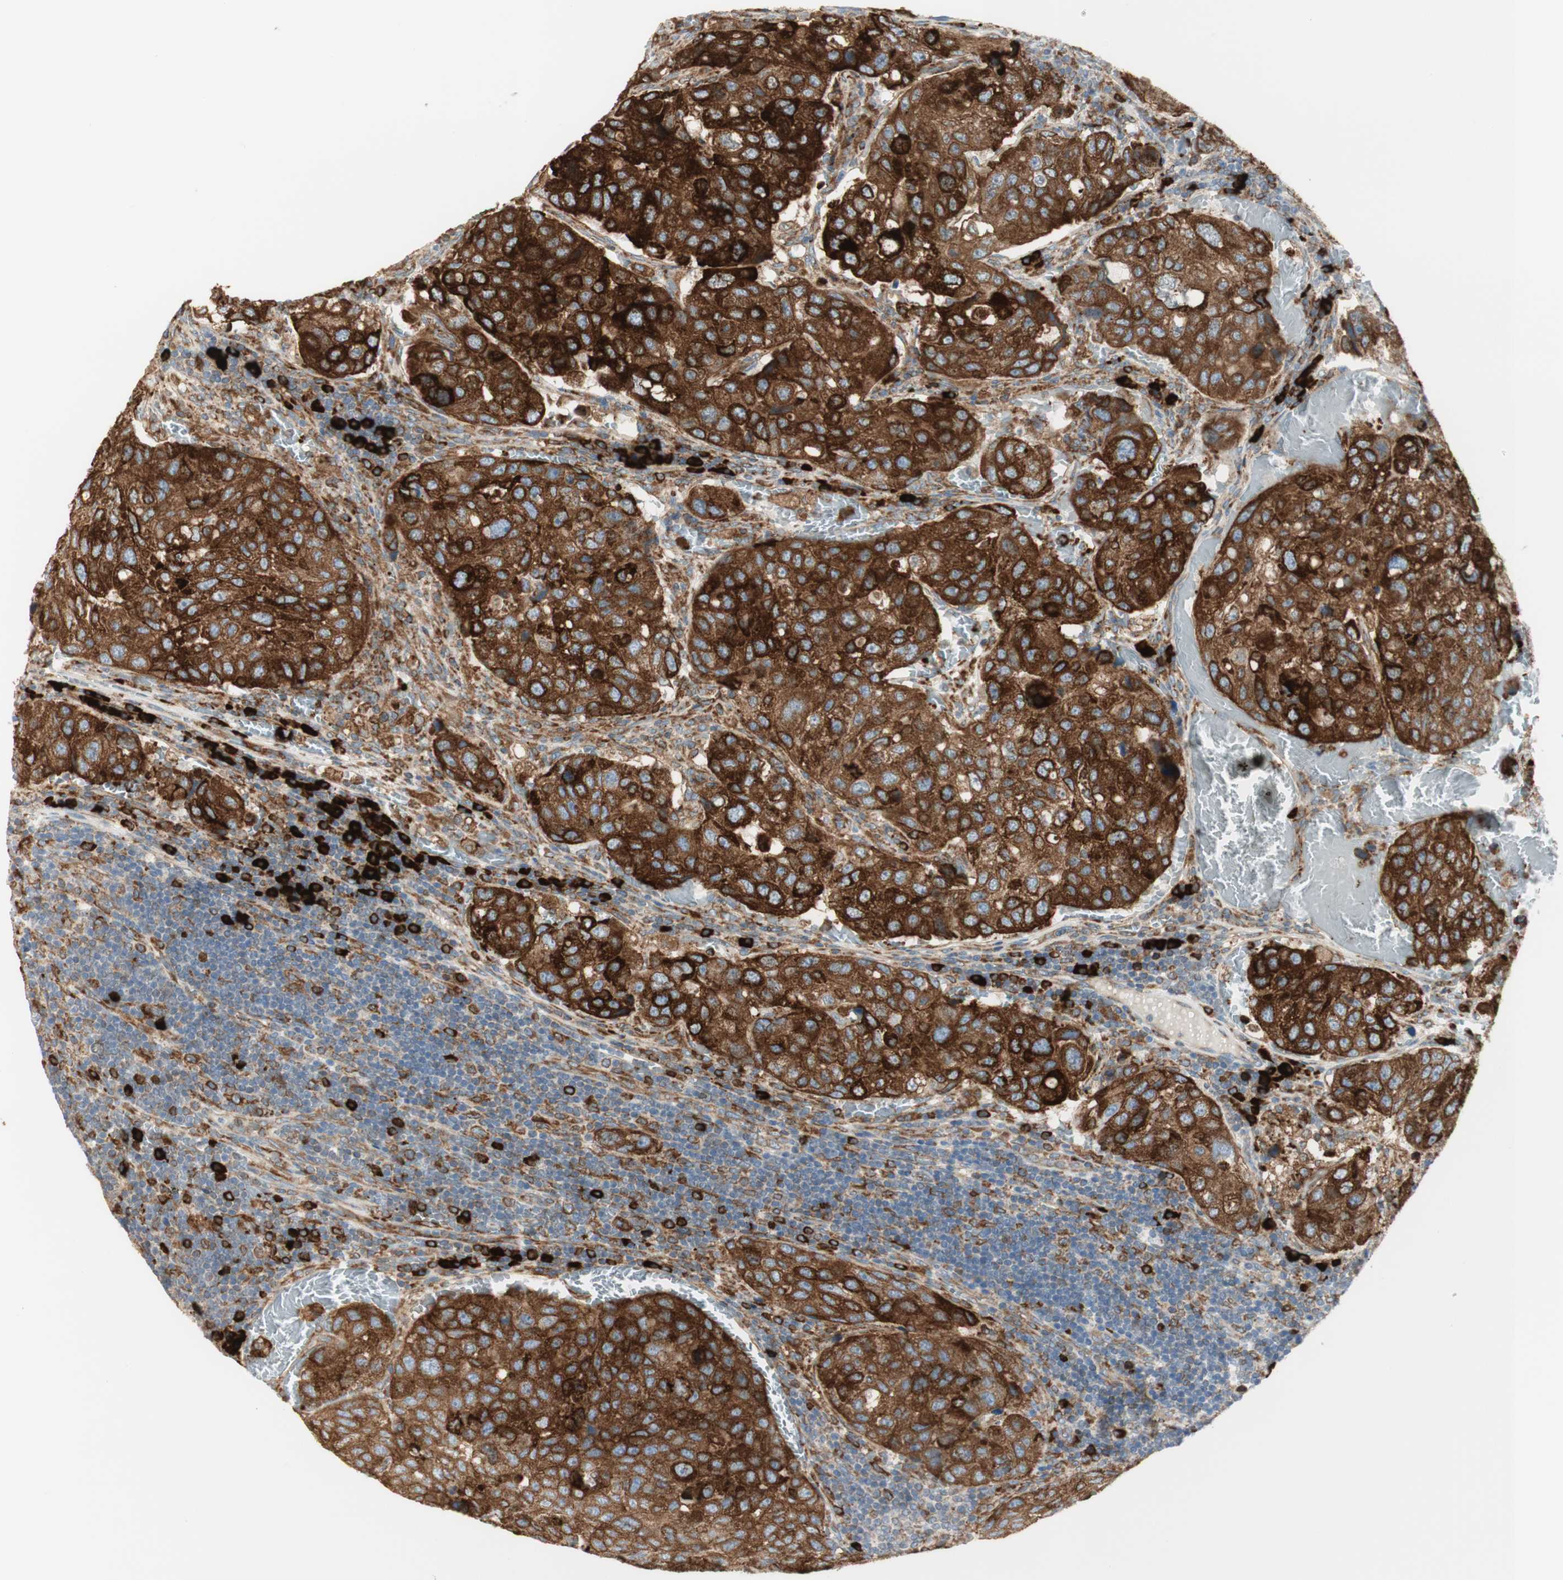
{"staining": {"intensity": "strong", "quantity": ">75%", "location": "cytoplasmic/membranous"}, "tissue": "urothelial cancer", "cell_type": "Tumor cells", "image_type": "cancer", "snomed": [{"axis": "morphology", "description": "Urothelial carcinoma, High grade"}, {"axis": "topography", "description": "Lymph node"}, {"axis": "topography", "description": "Urinary bladder"}], "caption": "Strong cytoplasmic/membranous positivity for a protein is identified in approximately >75% of tumor cells of urothelial cancer using IHC.", "gene": "MANF", "patient": {"sex": "male", "age": 51}}